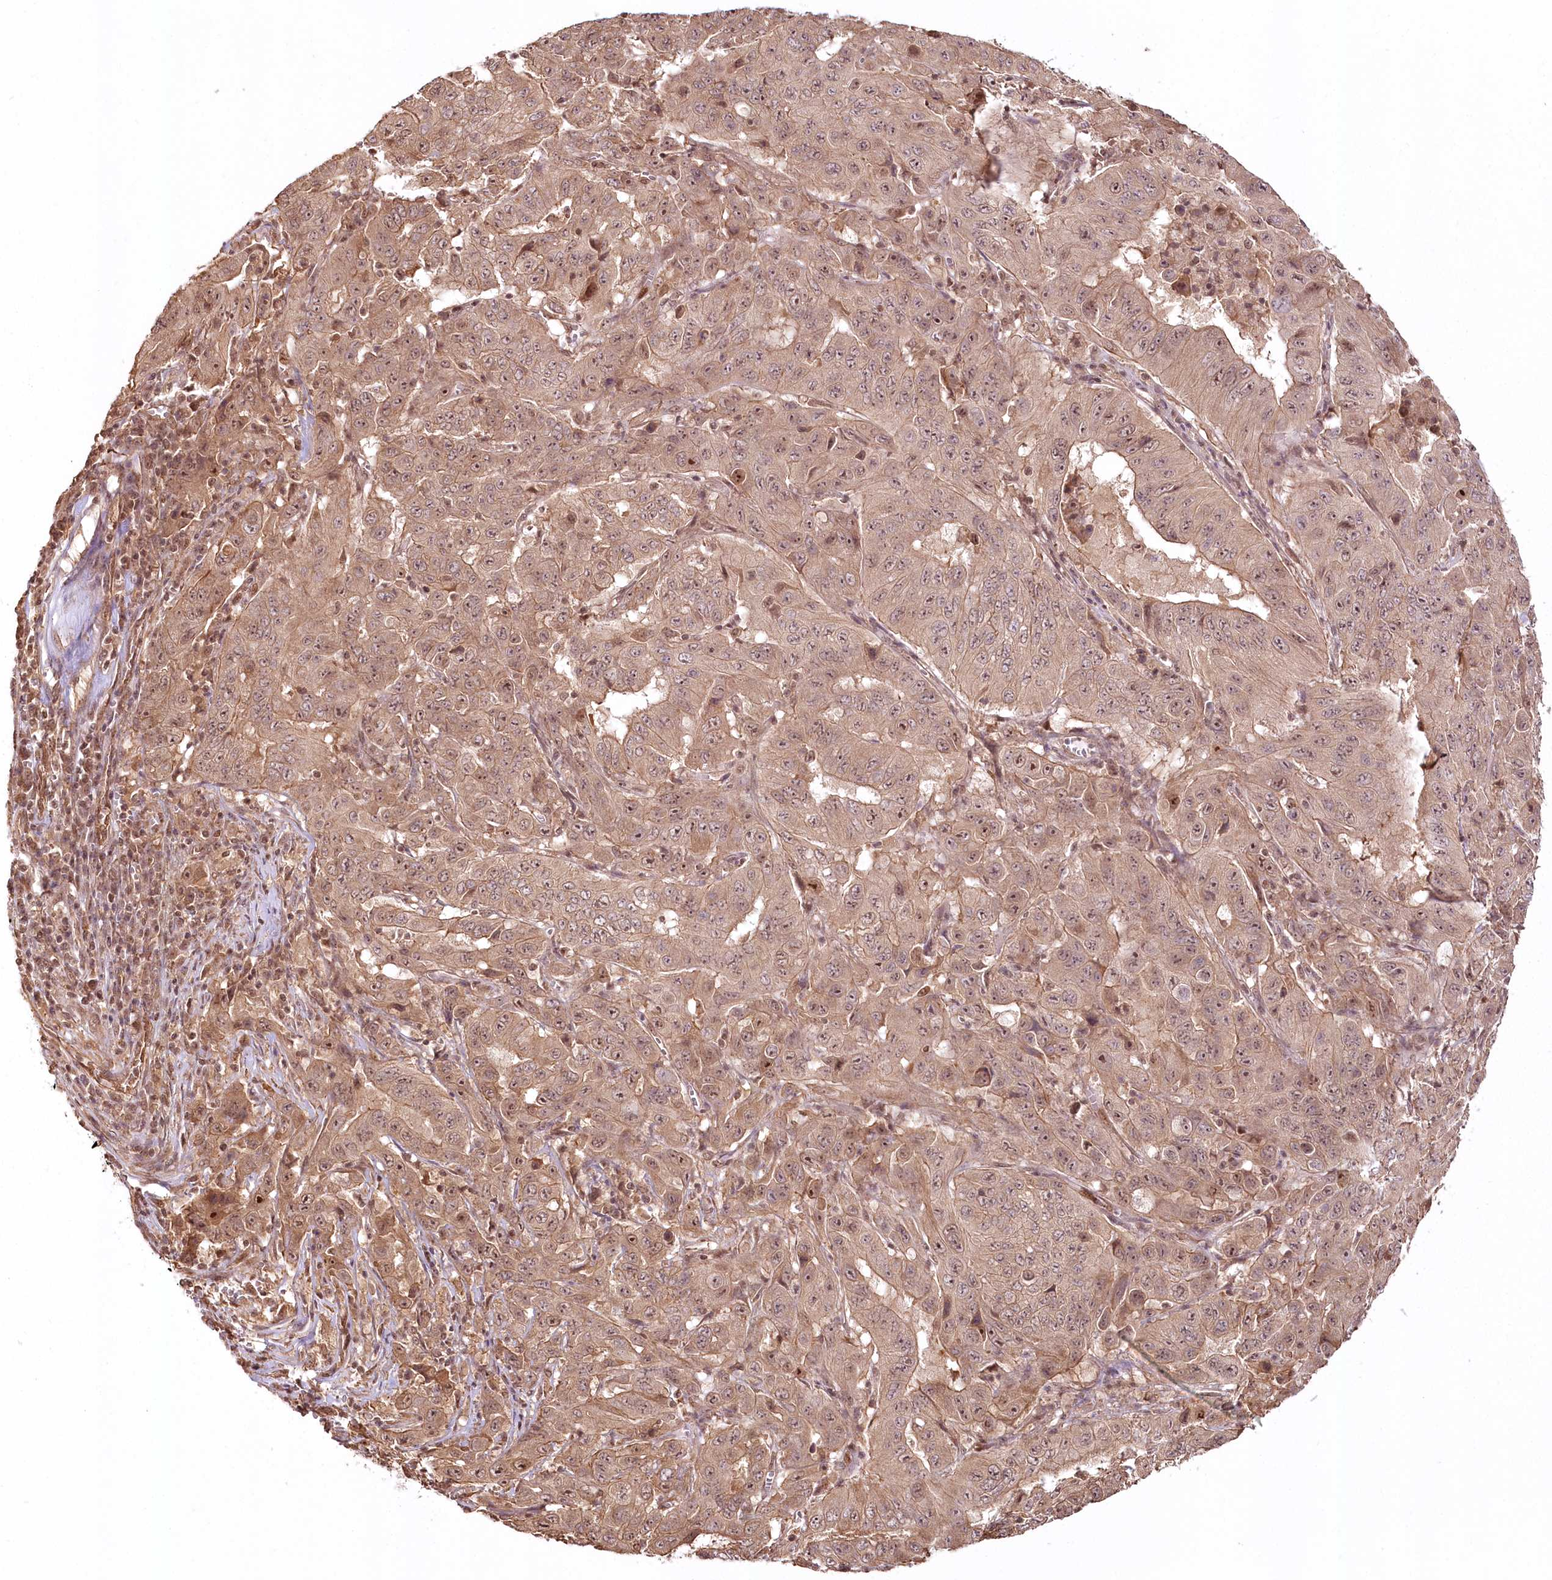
{"staining": {"intensity": "moderate", "quantity": ">75%", "location": "cytoplasmic/membranous,nuclear"}, "tissue": "pancreatic cancer", "cell_type": "Tumor cells", "image_type": "cancer", "snomed": [{"axis": "morphology", "description": "Adenocarcinoma, NOS"}, {"axis": "topography", "description": "Pancreas"}], "caption": "Approximately >75% of tumor cells in pancreatic cancer display moderate cytoplasmic/membranous and nuclear protein positivity as visualized by brown immunohistochemical staining.", "gene": "R3HDM2", "patient": {"sex": "male", "age": 63}}